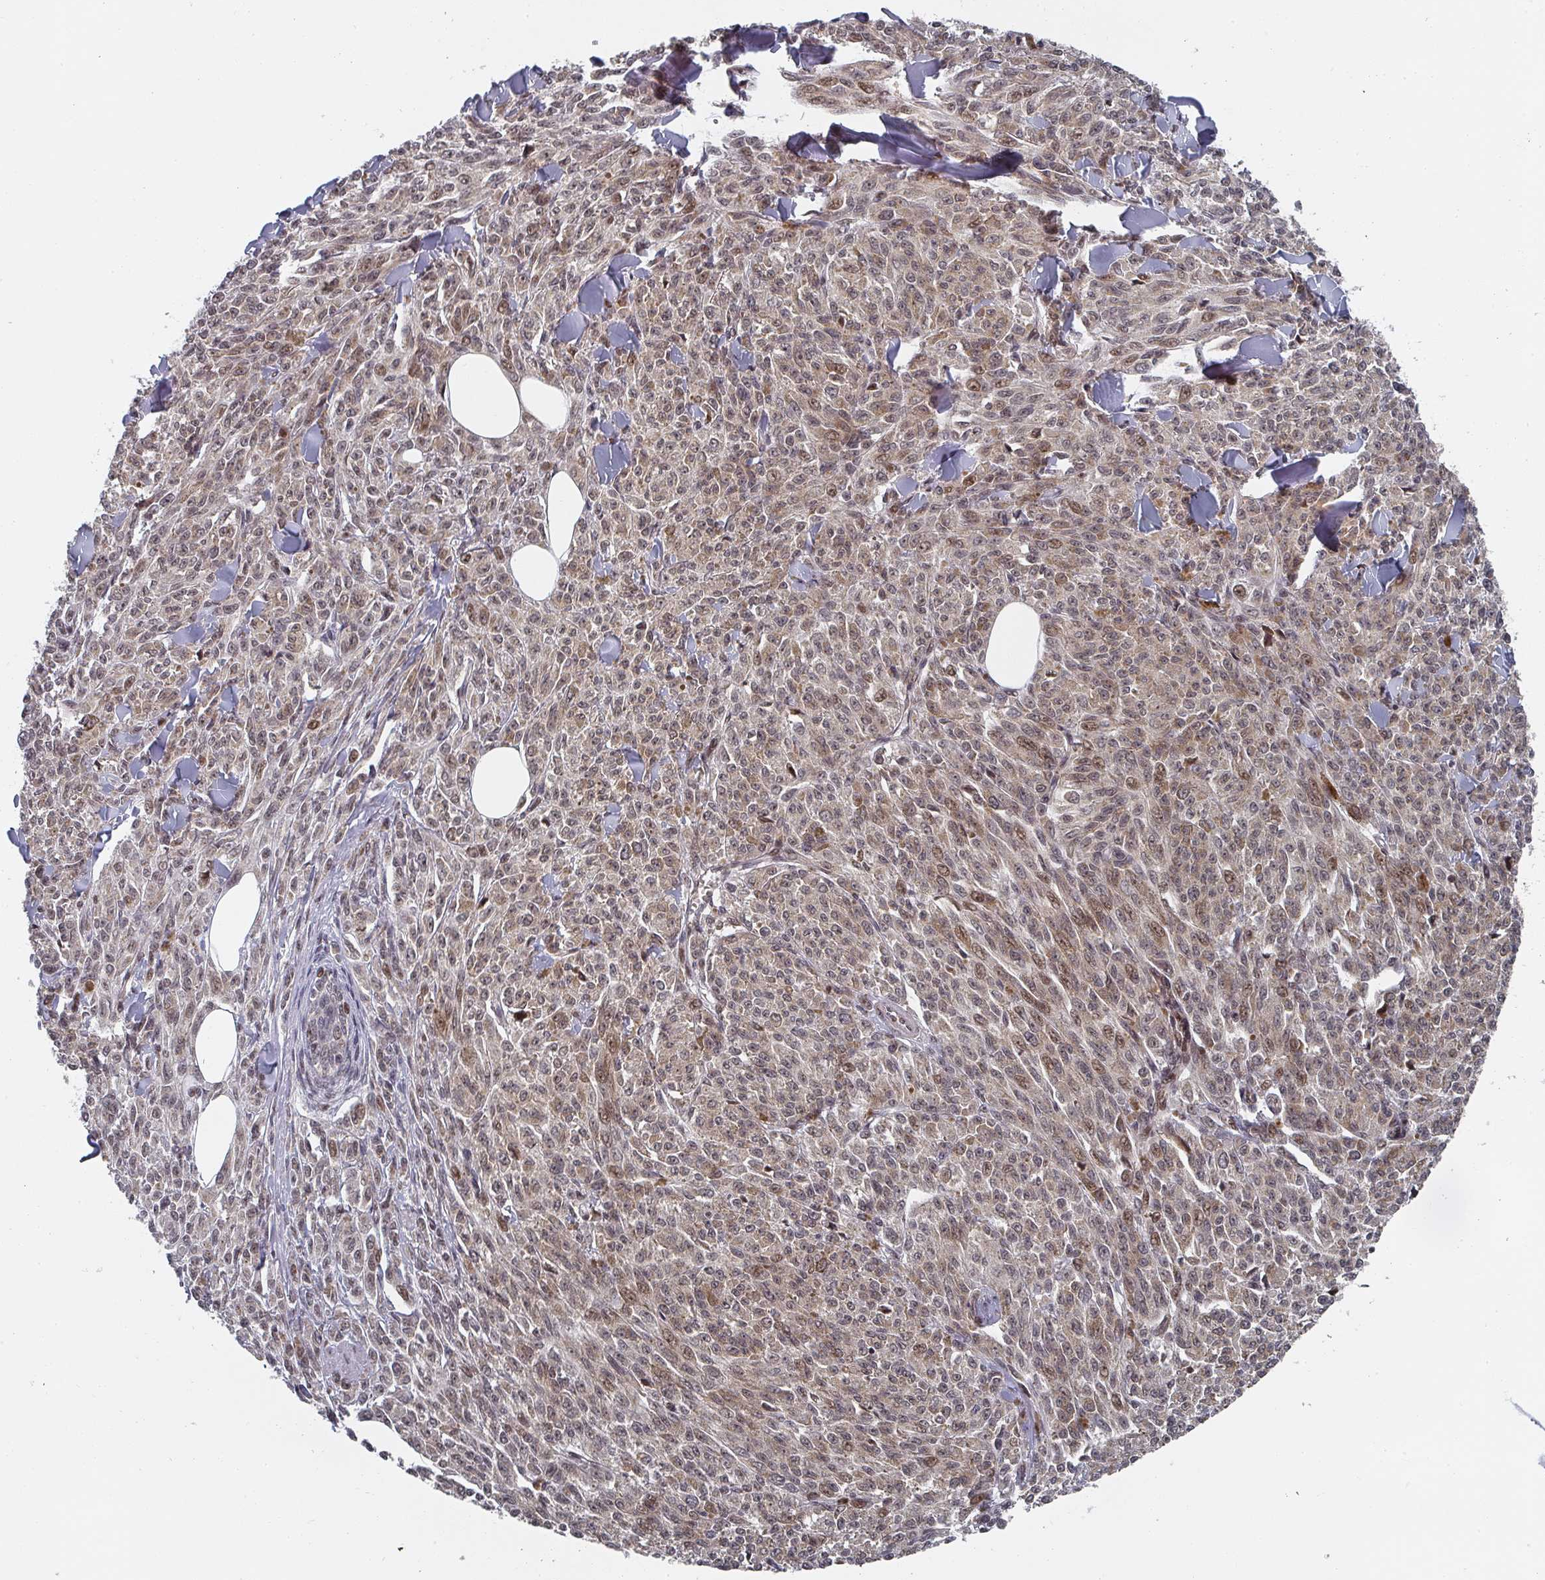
{"staining": {"intensity": "moderate", "quantity": ">75%", "location": "nuclear"}, "tissue": "melanoma", "cell_type": "Tumor cells", "image_type": "cancer", "snomed": [{"axis": "morphology", "description": "Malignant melanoma, NOS"}, {"axis": "topography", "description": "Skin"}], "caption": "Protein analysis of melanoma tissue shows moderate nuclear staining in approximately >75% of tumor cells.", "gene": "KIF1C", "patient": {"sex": "female", "age": 52}}